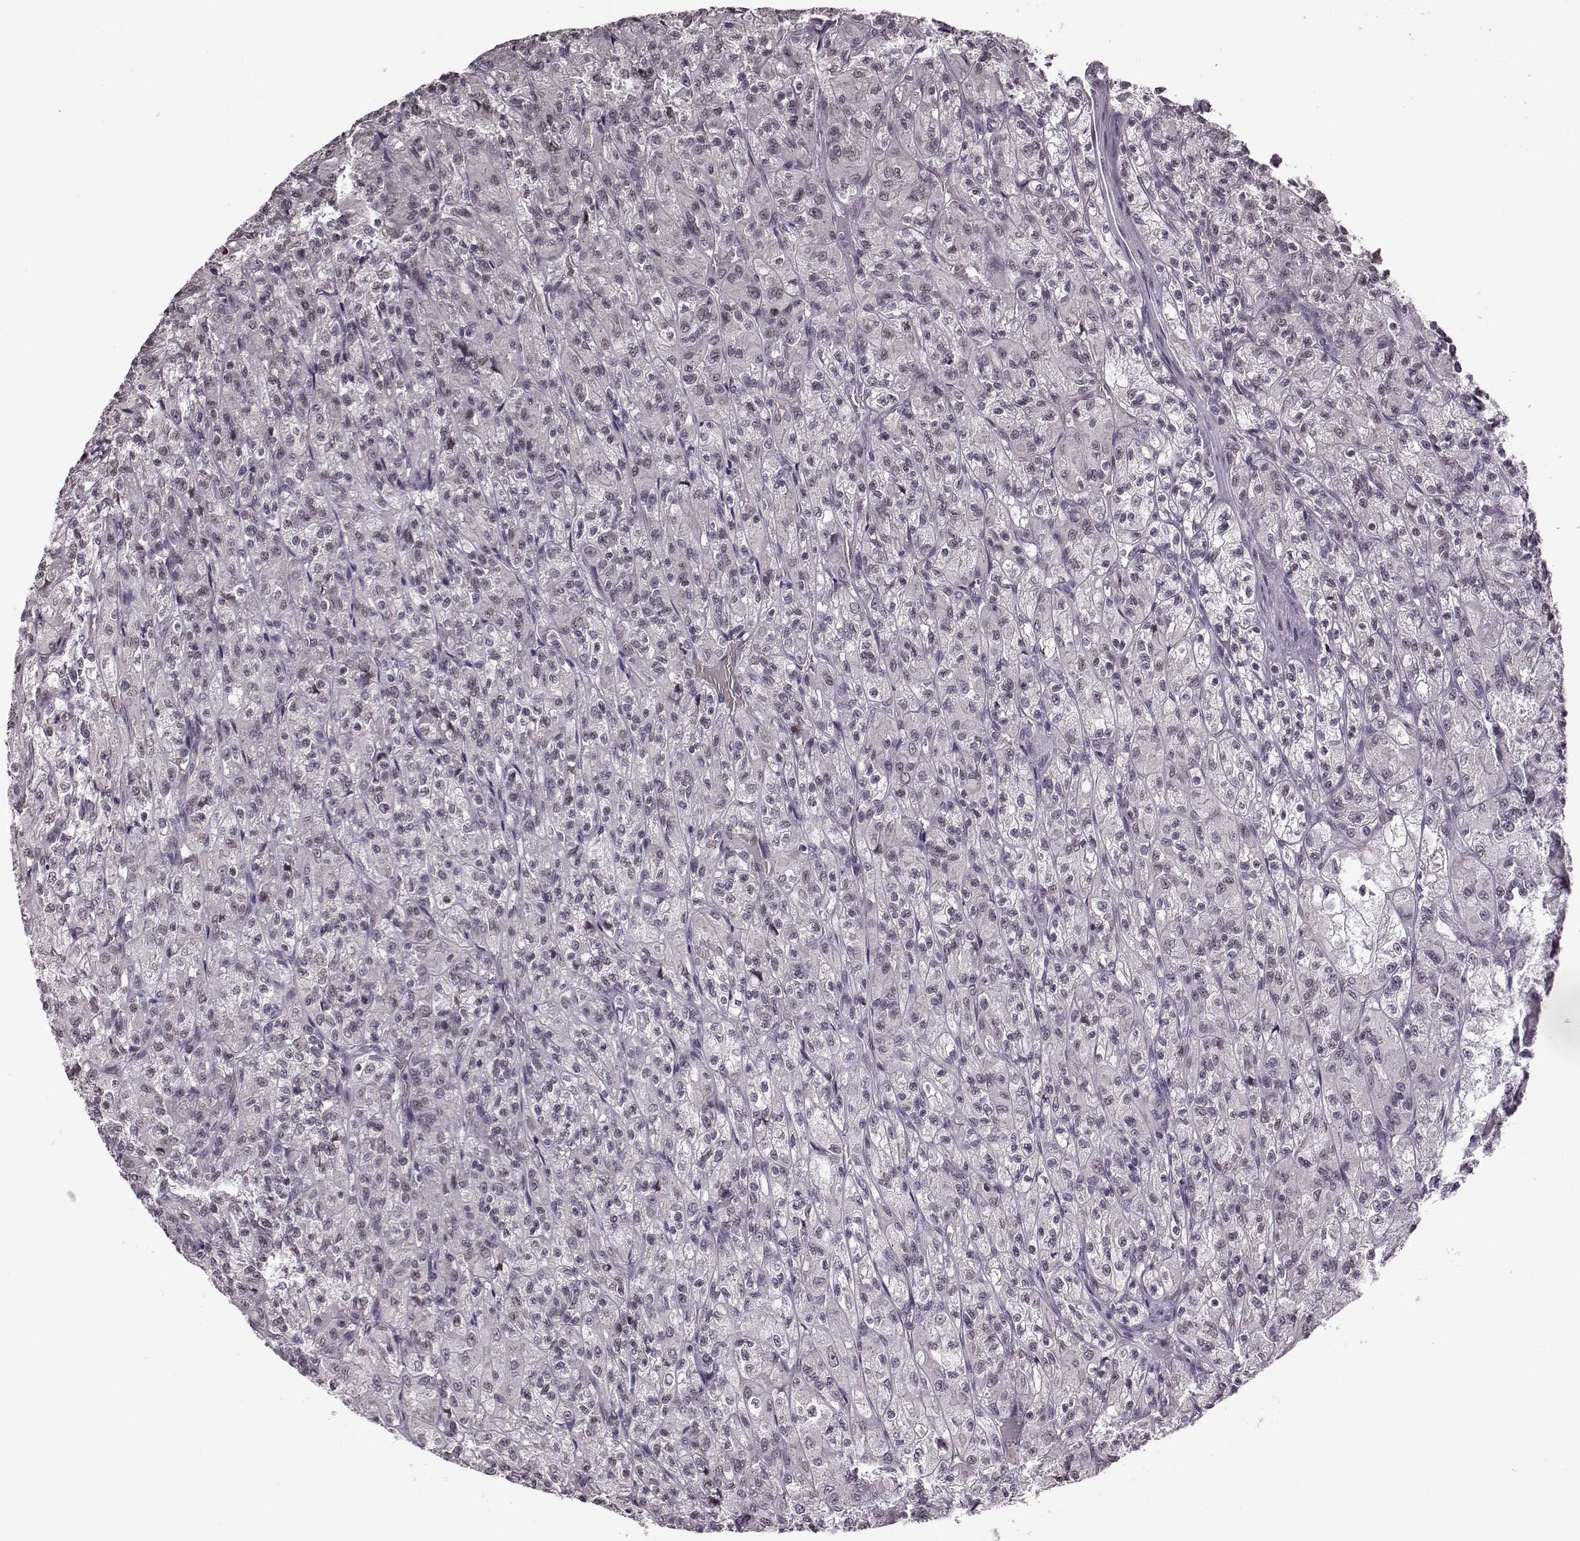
{"staining": {"intensity": "negative", "quantity": "none", "location": "none"}, "tissue": "renal cancer", "cell_type": "Tumor cells", "image_type": "cancer", "snomed": [{"axis": "morphology", "description": "Adenocarcinoma, NOS"}, {"axis": "topography", "description": "Kidney"}], "caption": "Immunohistochemistry (IHC) image of human renal cancer (adenocarcinoma) stained for a protein (brown), which shows no expression in tumor cells.", "gene": "STX1B", "patient": {"sex": "female", "age": 70}}